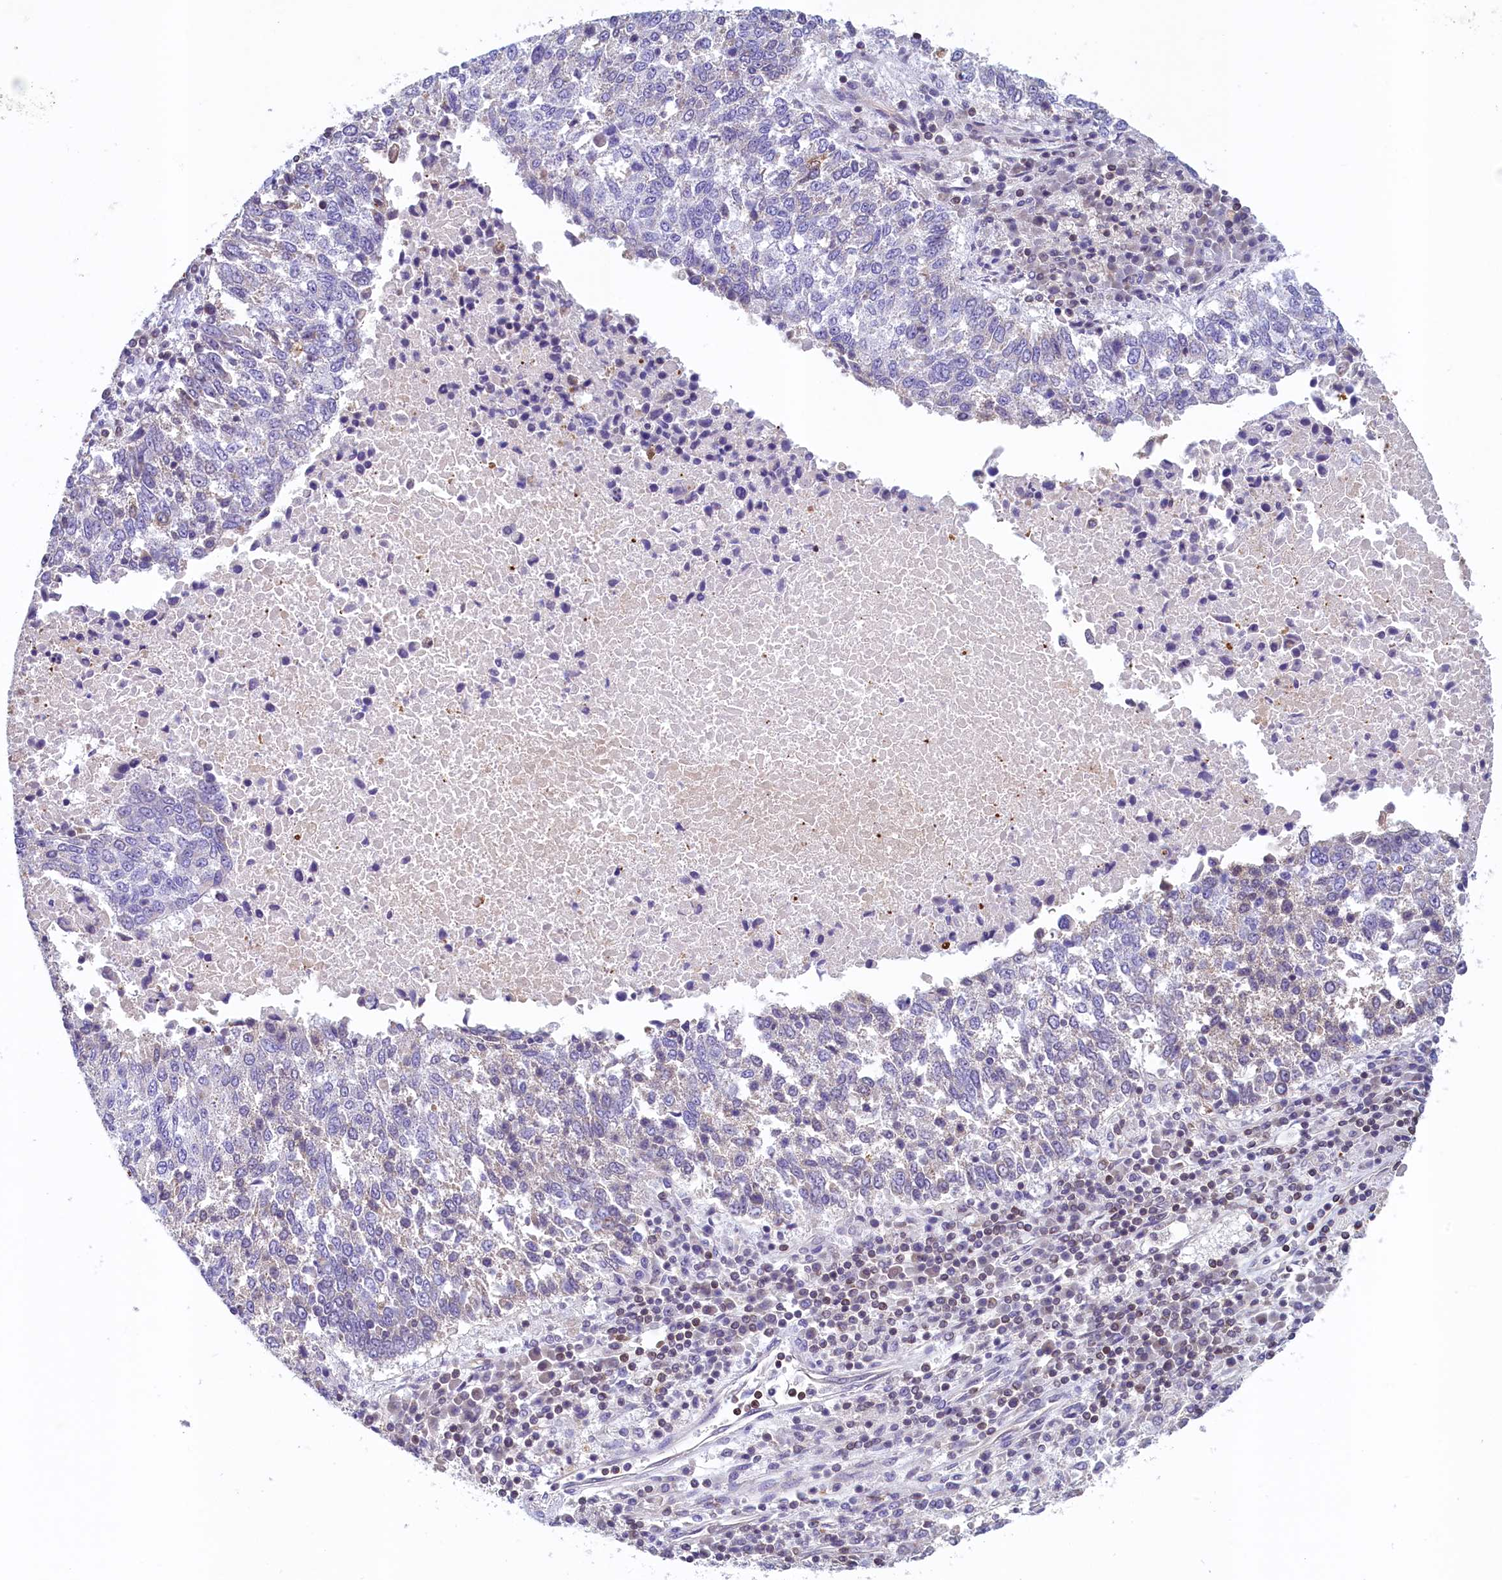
{"staining": {"intensity": "negative", "quantity": "none", "location": "none"}, "tissue": "lung cancer", "cell_type": "Tumor cells", "image_type": "cancer", "snomed": [{"axis": "morphology", "description": "Squamous cell carcinoma, NOS"}, {"axis": "topography", "description": "Lung"}], "caption": "Immunohistochemical staining of squamous cell carcinoma (lung) shows no significant expression in tumor cells. (Brightfield microscopy of DAB IHC at high magnification).", "gene": "TRAF3IP3", "patient": {"sex": "male", "age": 73}}